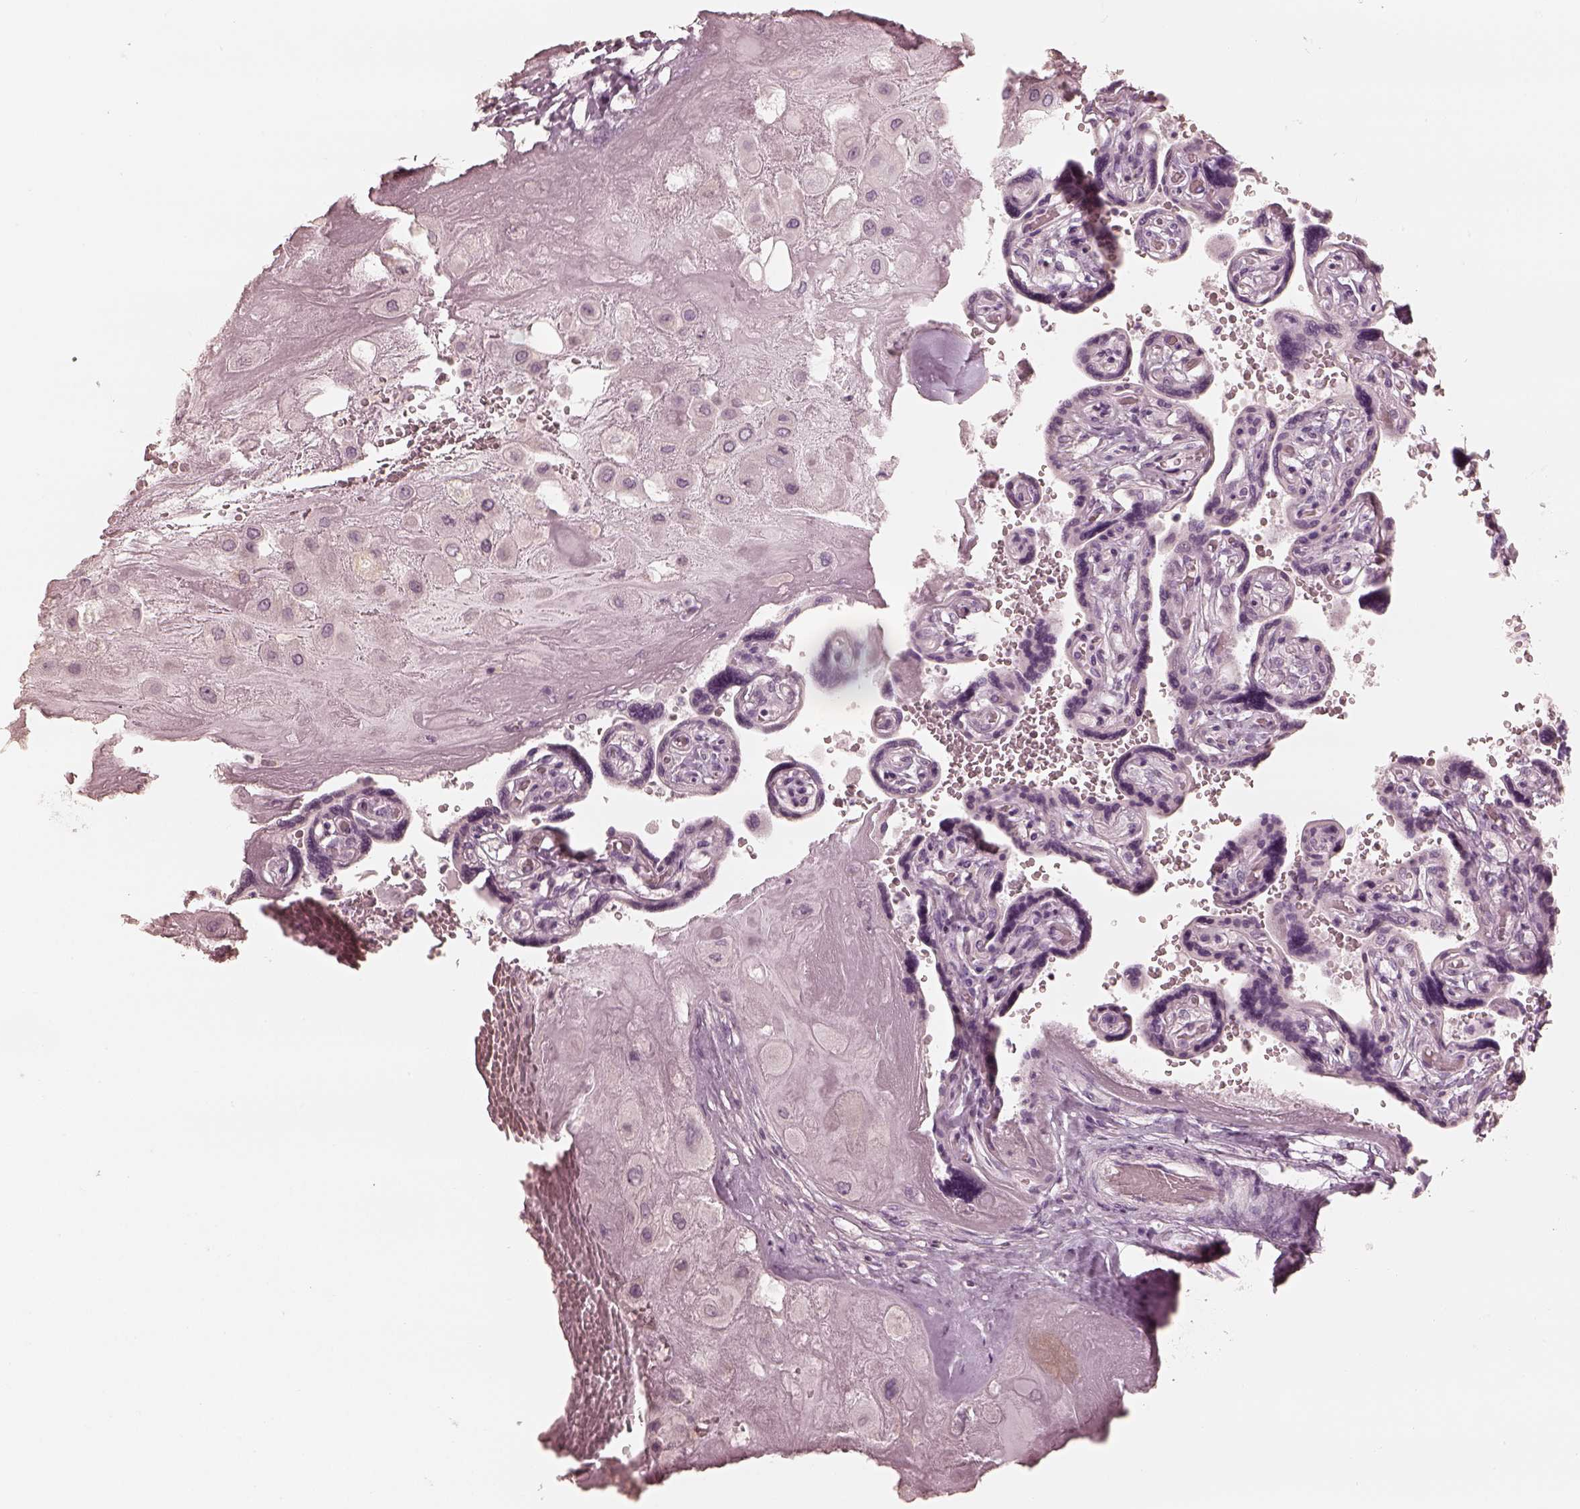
{"staining": {"intensity": "negative", "quantity": "none", "location": "none"}, "tissue": "placenta", "cell_type": "Decidual cells", "image_type": "normal", "snomed": [{"axis": "morphology", "description": "Normal tissue, NOS"}, {"axis": "topography", "description": "Placenta"}], "caption": "Immunohistochemistry (IHC) histopathology image of normal placenta stained for a protein (brown), which displays no expression in decidual cells. The staining is performed using DAB (3,3'-diaminobenzidine) brown chromogen with nuclei counter-stained in using hematoxylin.", "gene": "CALR3", "patient": {"sex": "female", "age": 32}}